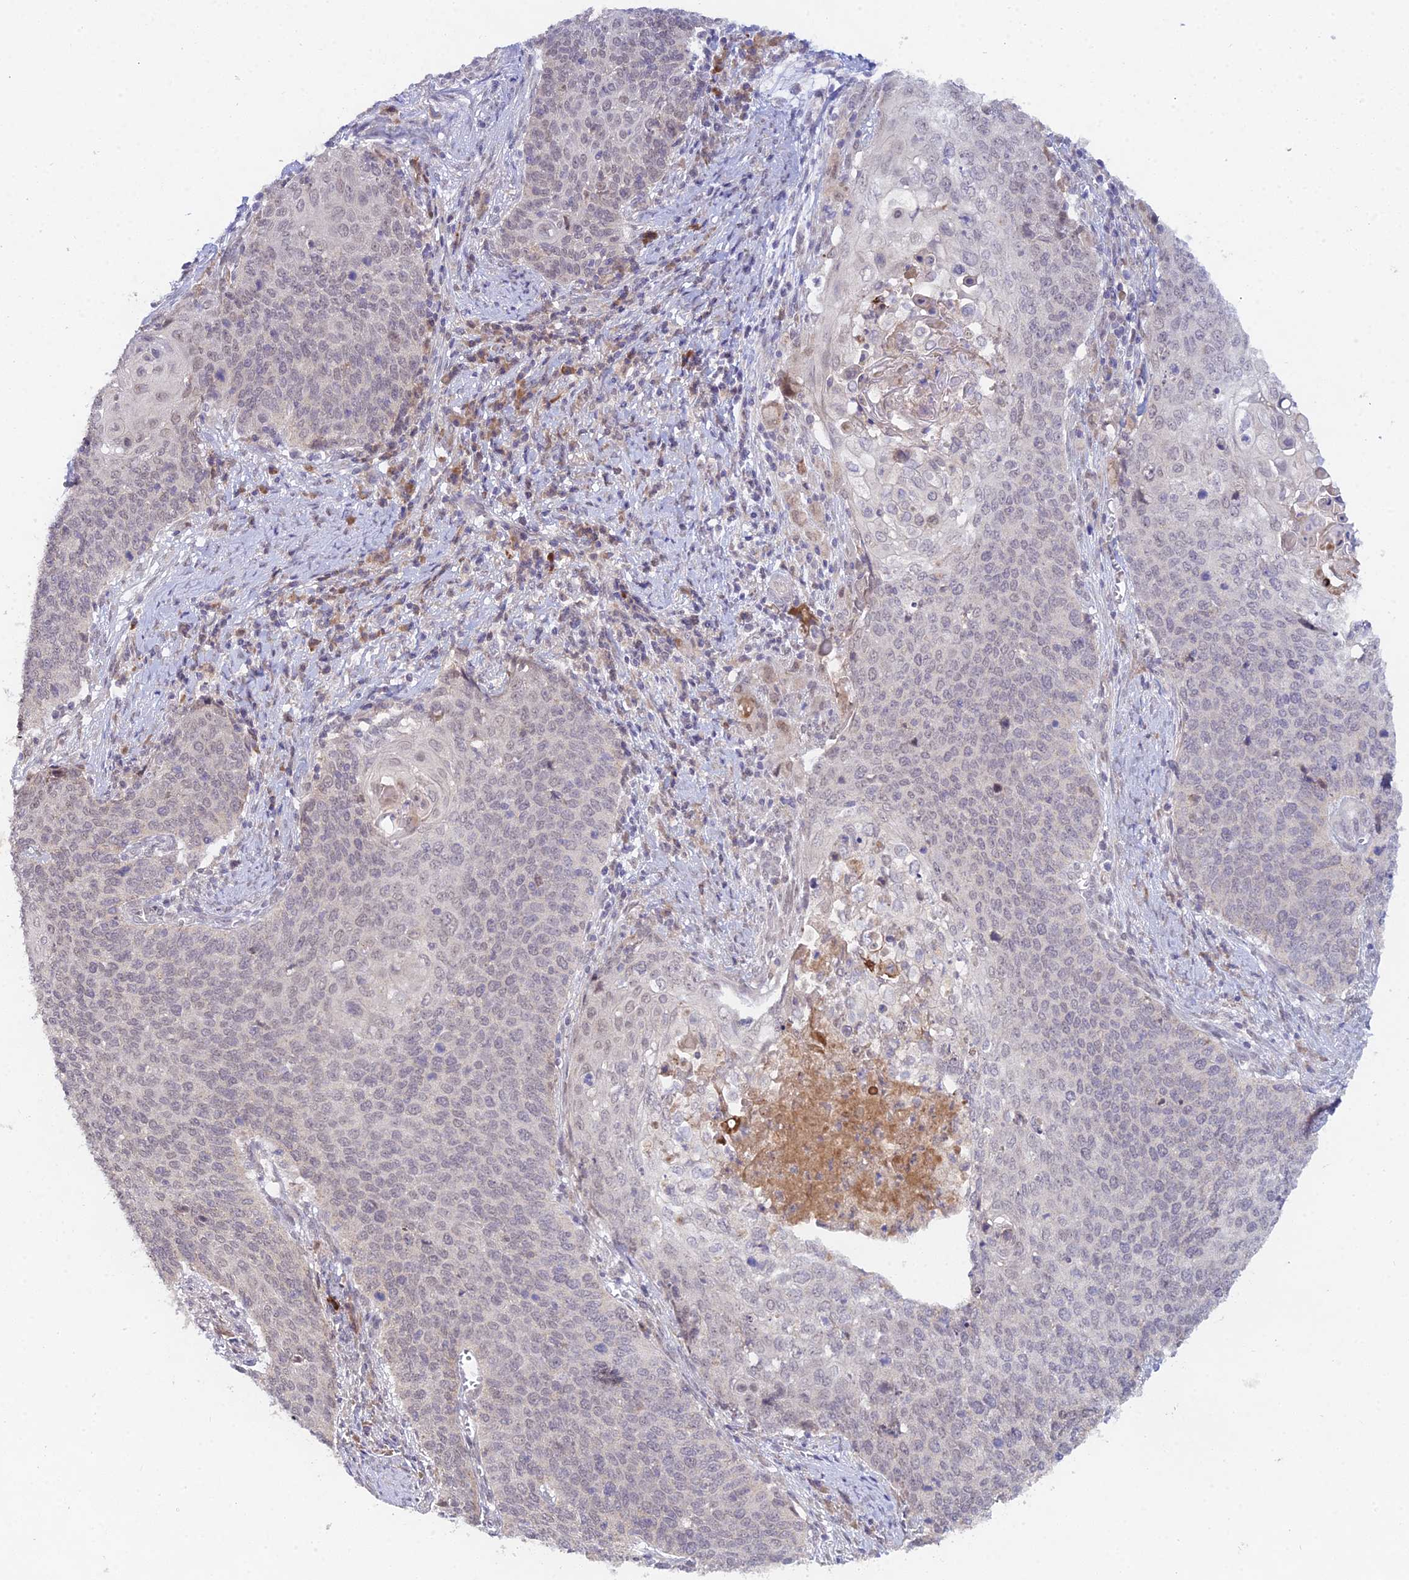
{"staining": {"intensity": "negative", "quantity": "none", "location": "none"}, "tissue": "cervical cancer", "cell_type": "Tumor cells", "image_type": "cancer", "snomed": [{"axis": "morphology", "description": "Squamous cell carcinoma, NOS"}, {"axis": "topography", "description": "Cervix"}], "caption": "DAB immunohistochemical staining of human squamous cell carcinoma (cervical) reveals no significant positivity in tumor cells. (Immunohistochemistry (ihc), brightfield microscopy, high magnification).", "gene": "WDR43", "patient": {"sex": "female", "age": 39}}